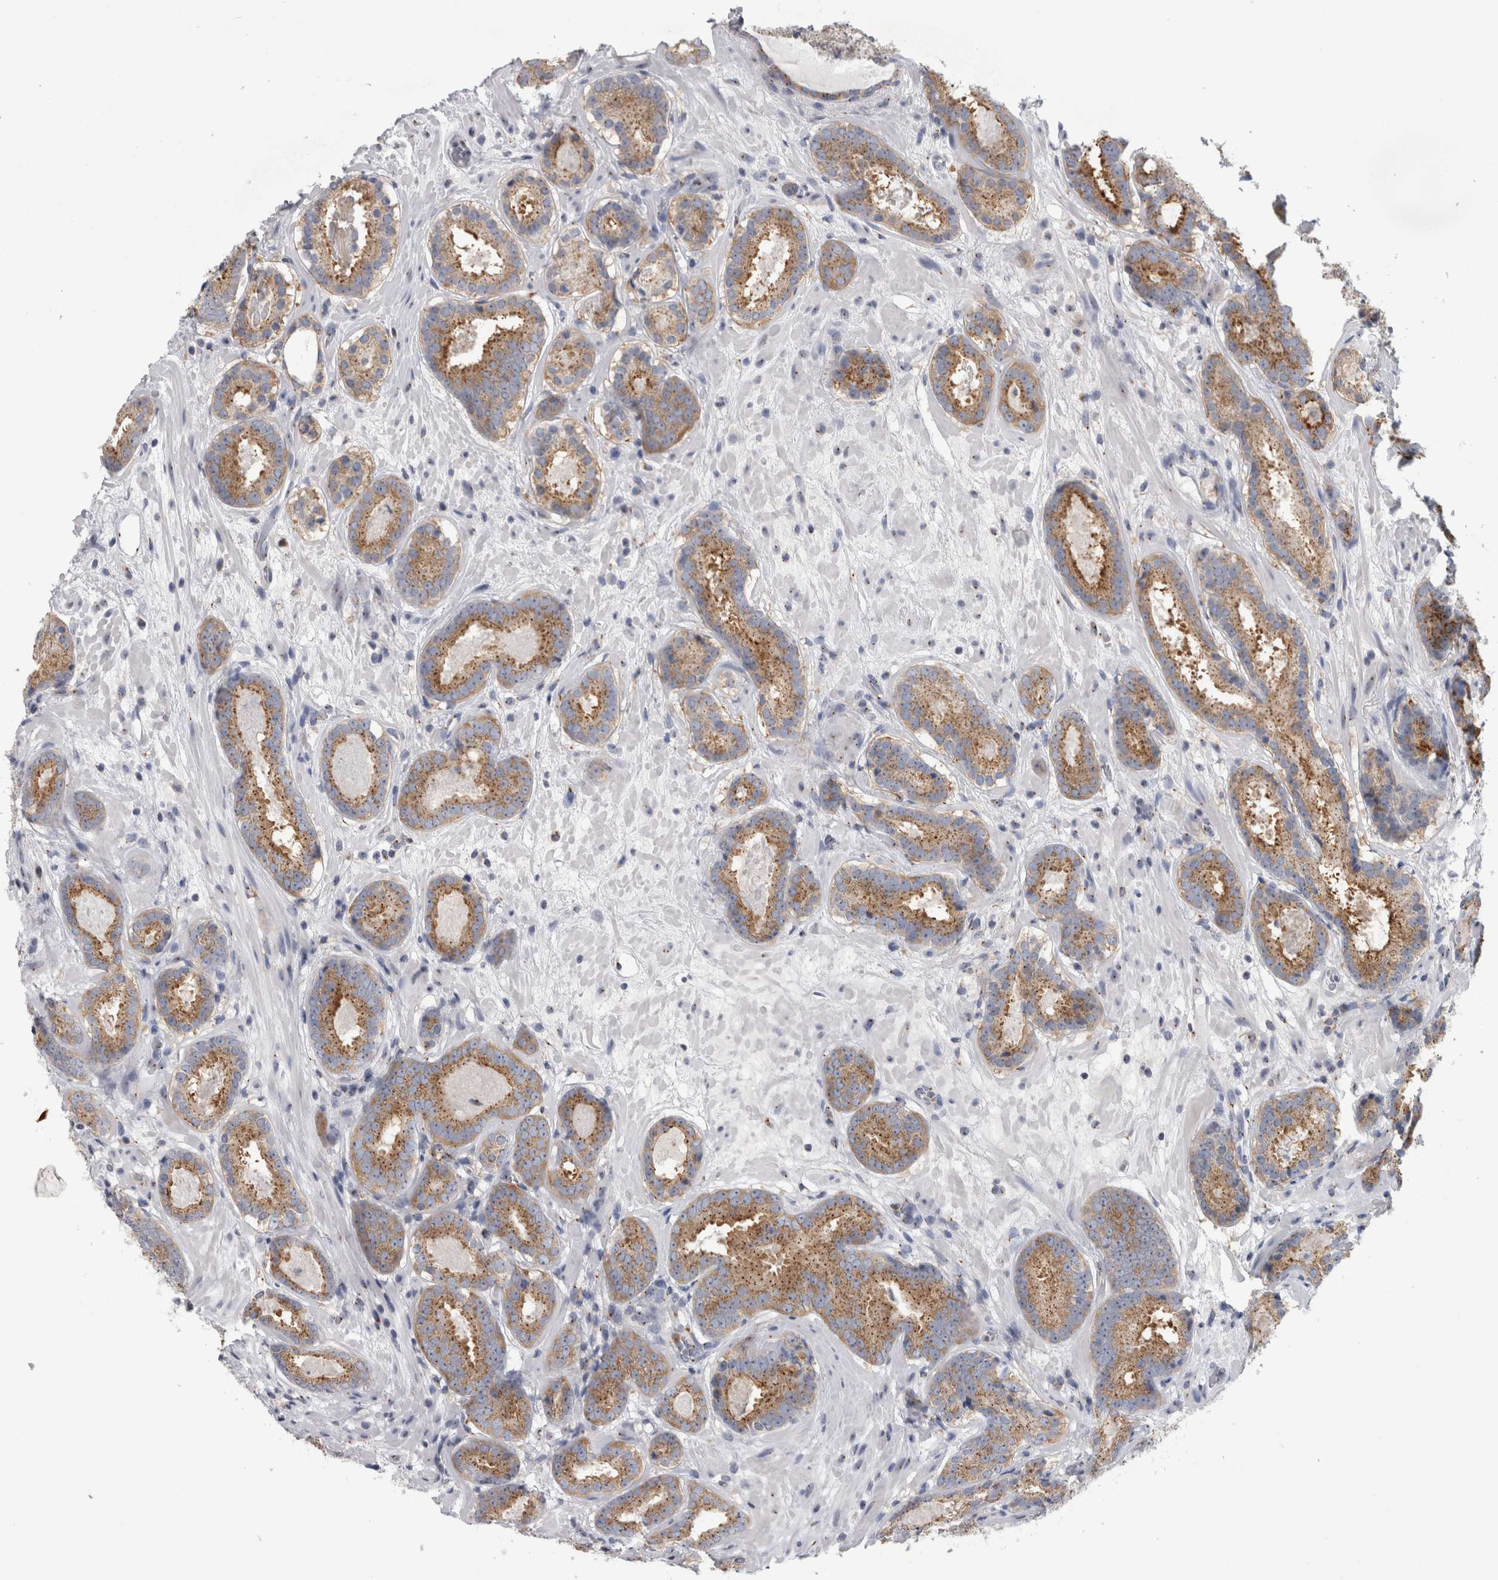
{"staining": {"intensity": "moderate", "quantity": ">75%", "location": "cytoplasmic/membranous"}, "tissue": "prostate cancer", "cell_type": "Tumor cells", "image_type": "cancer", "snomed": [{"axis": "morphology", "description": "Adenocarcinoma, Low grade"}, {"axis": "topography", "description": "Prostate"}], "caption": "Immunohistochemistry (IHC) histopathology image of neoplastic tissue: human prostate low-grade adenocarcinoma stained using immunohistochemistry (IHC) shows medium levels of moderate protein expression localized specifically in the cytoplasmic/membranous of tumor cells, appearing as a cytoplasmic/membranous brown color.", "gene": "AKAP9", "patient": {"sex": "male", "age": 69}}